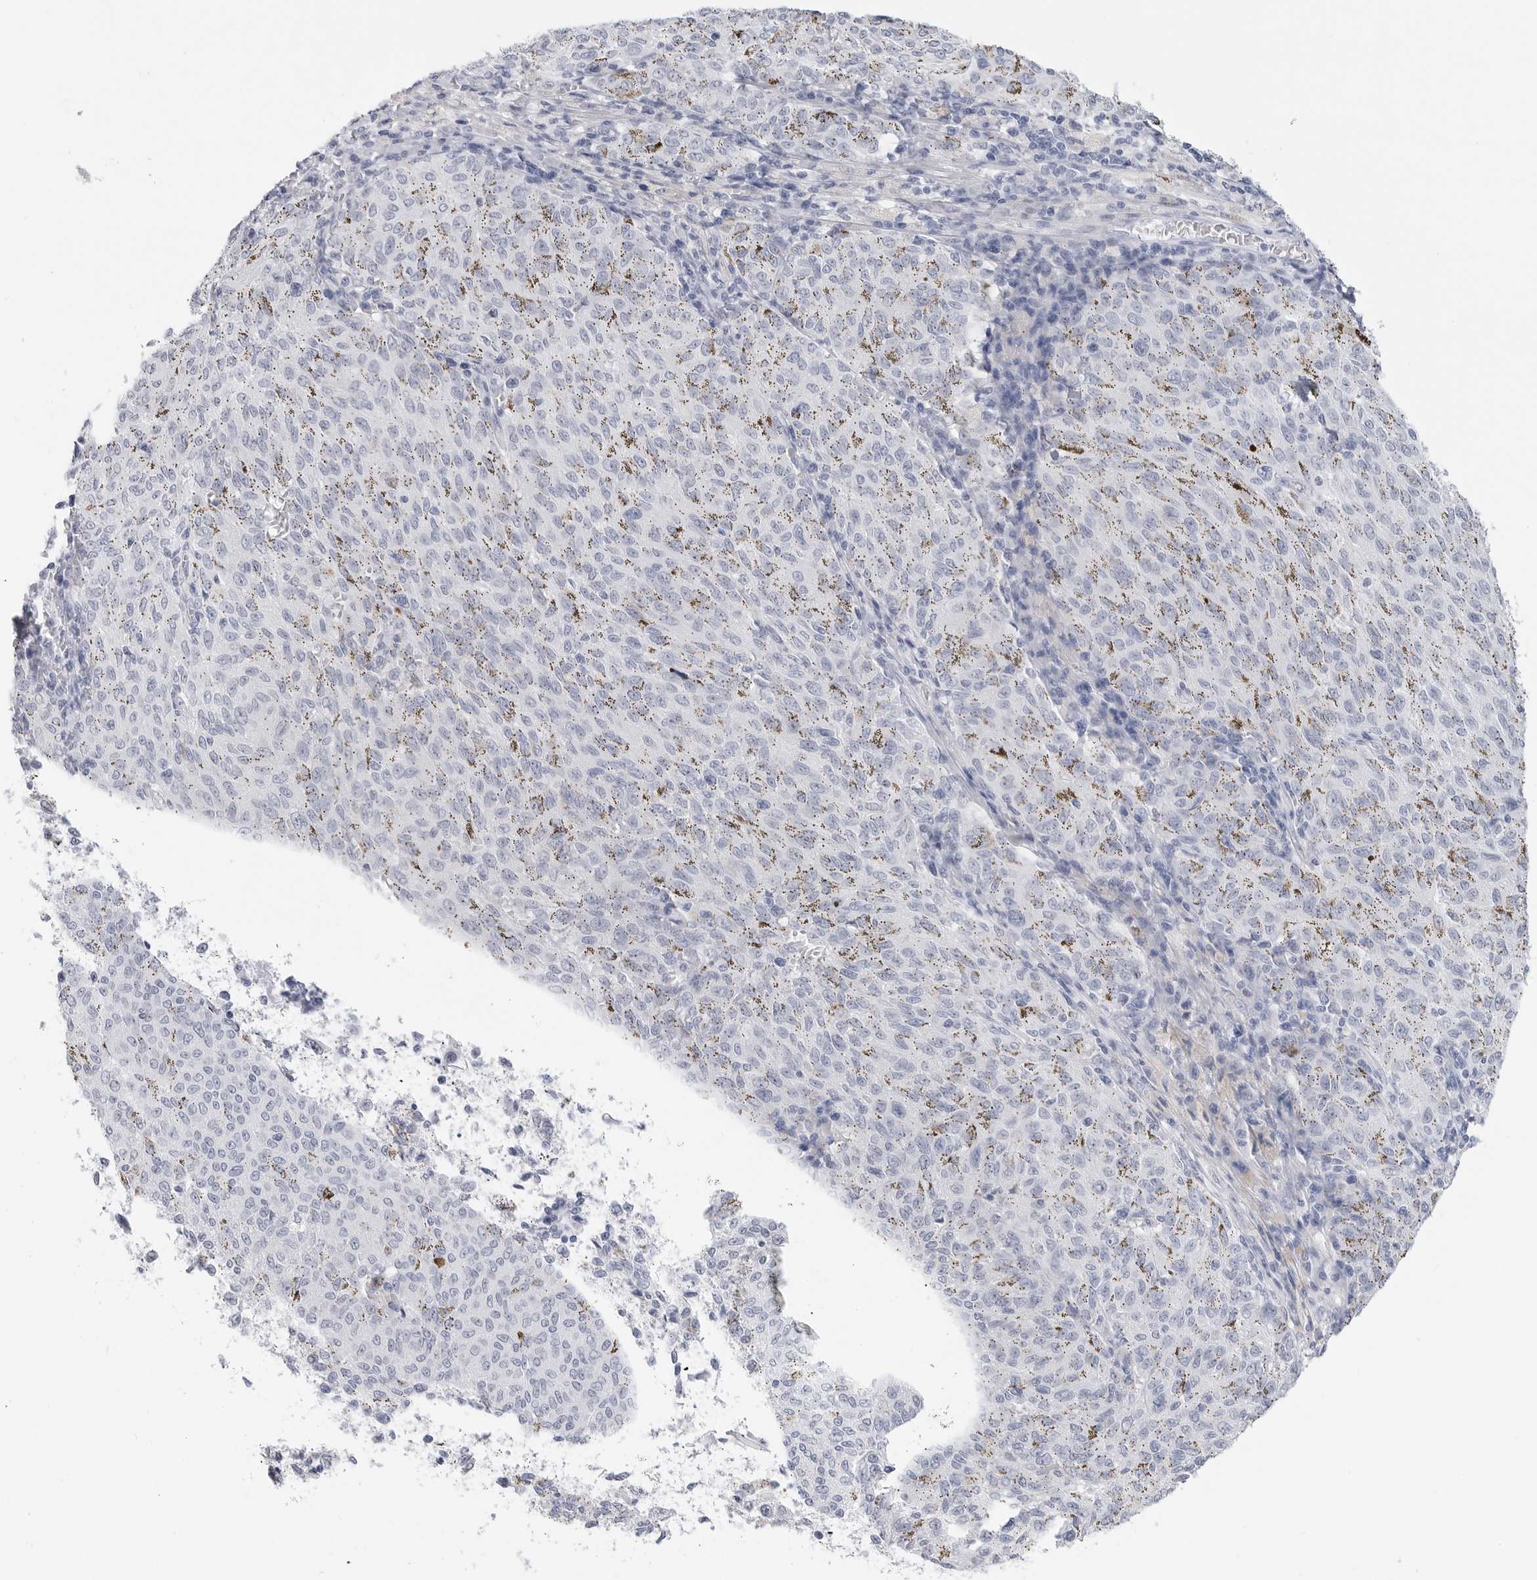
{"staining": {"intensity": "negative", "quantity": "none", "location": "none"}, "tissue": "melanoma", "cell_type": "Tumor cells", "image_type": "cancer", "snomed": [{"axis": "morphology", "description": "Malignant melanoma, NOS"}, {"axis": "topography", "description": "Skin"}], "caption": "High magnification brightfield microscopy of malignant melanoma stained with DAB (brown) and counterstained with hematoxylin (blue): tumor cells show no significant expression.", "gene": "HSPB7", "patient": {"sex": "female", "age": 72}}